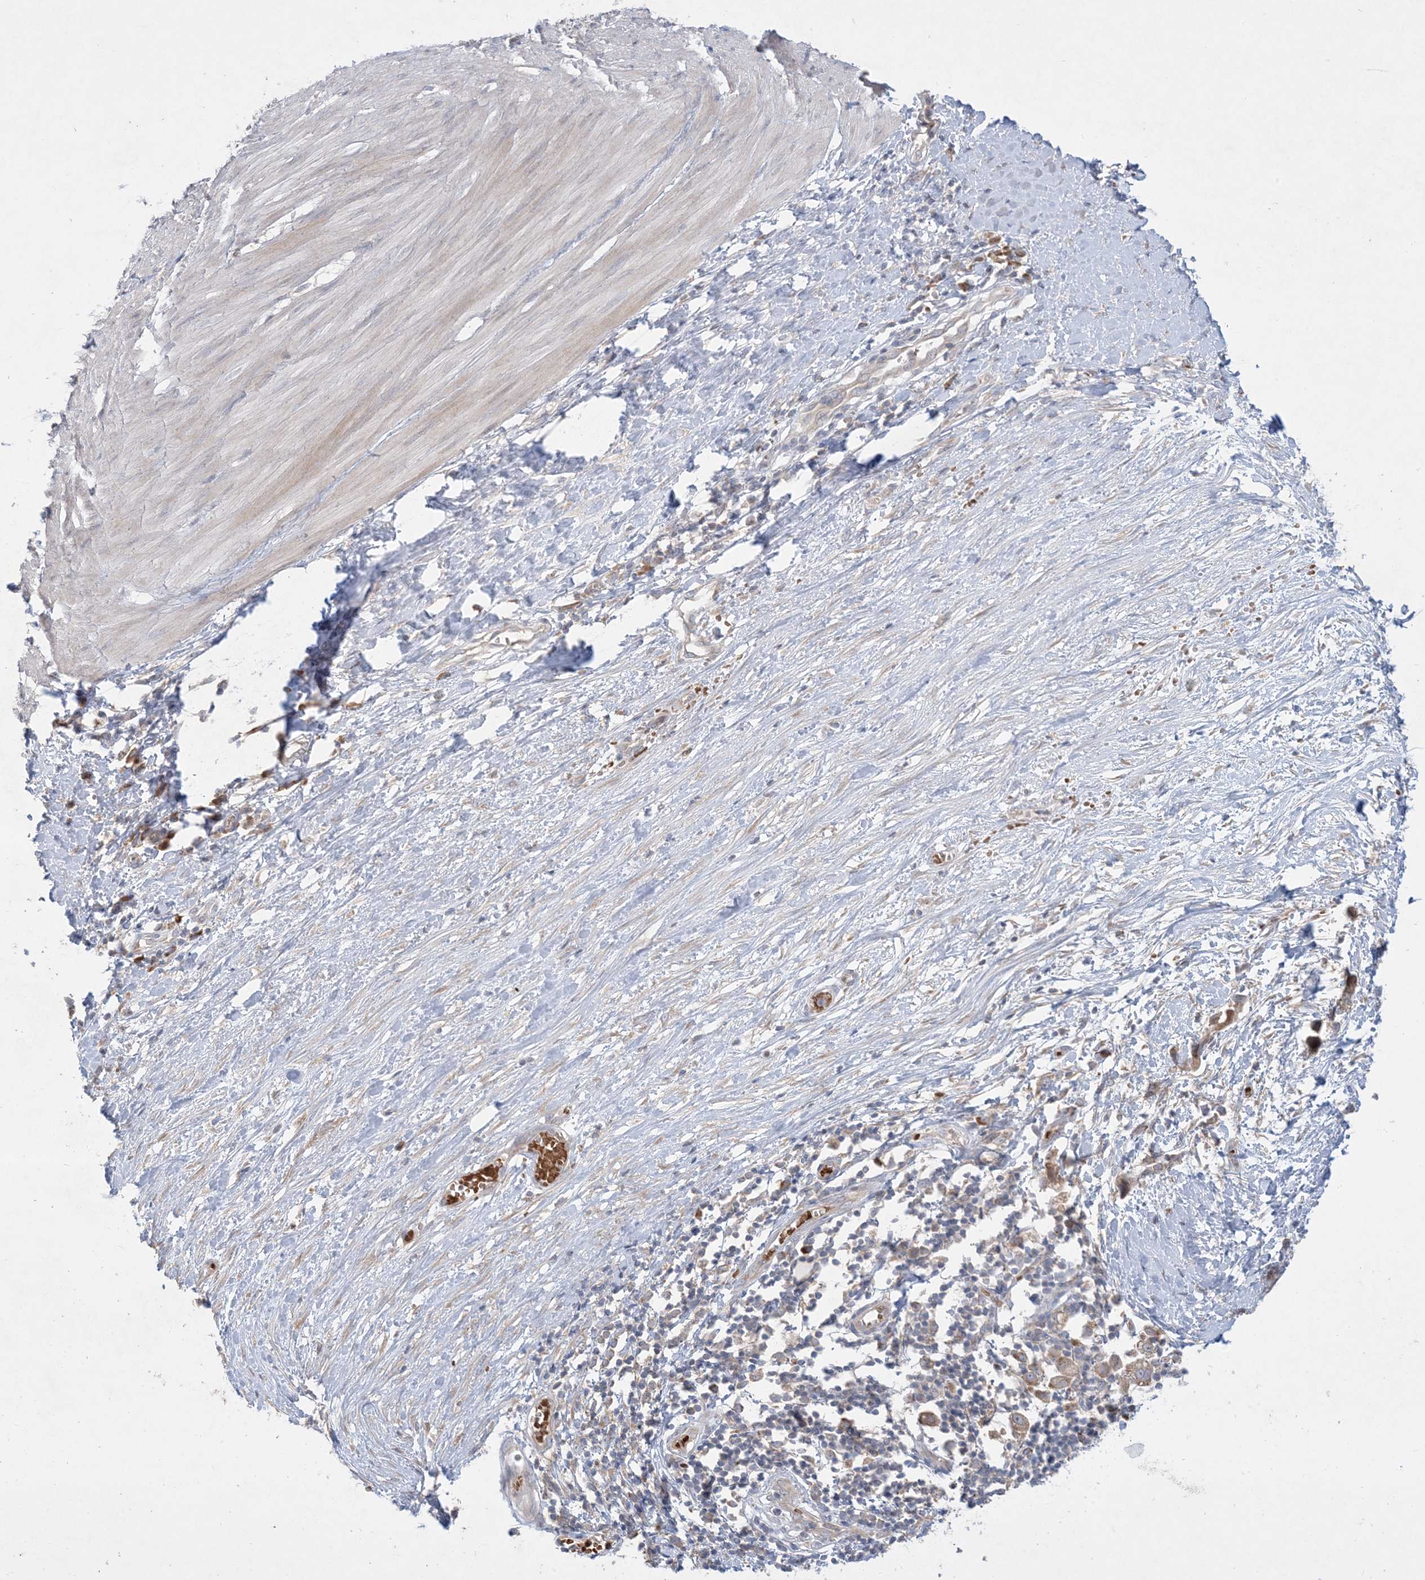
{"staining": {"intensity": "negative", "quantity": "none", "location": "none"}, "tissue": "smooth muscle", "cell_type": "Smooth muscle cells", "image_type": "normal", "snomed": [{"axis": "morphology", "description": "Normal tissue, NOS"}, {"axis": "morphology", "description": "Adenocarcinoma, NOS"}, {"axis": "topography", "description": "Colon"}, {"axis": "topography", "description": "Peripheral nerve tissue"}], "caption": "Immunohistochemistry (IHC) image of benign smooth muscle: smooth muscle stained with DAB (3,3'-diaminobenzidine) displays no significant protein staining in smooth muscle cells.", "gene": "MMGT1", "patient": {"sex": "male", "age": 14}}